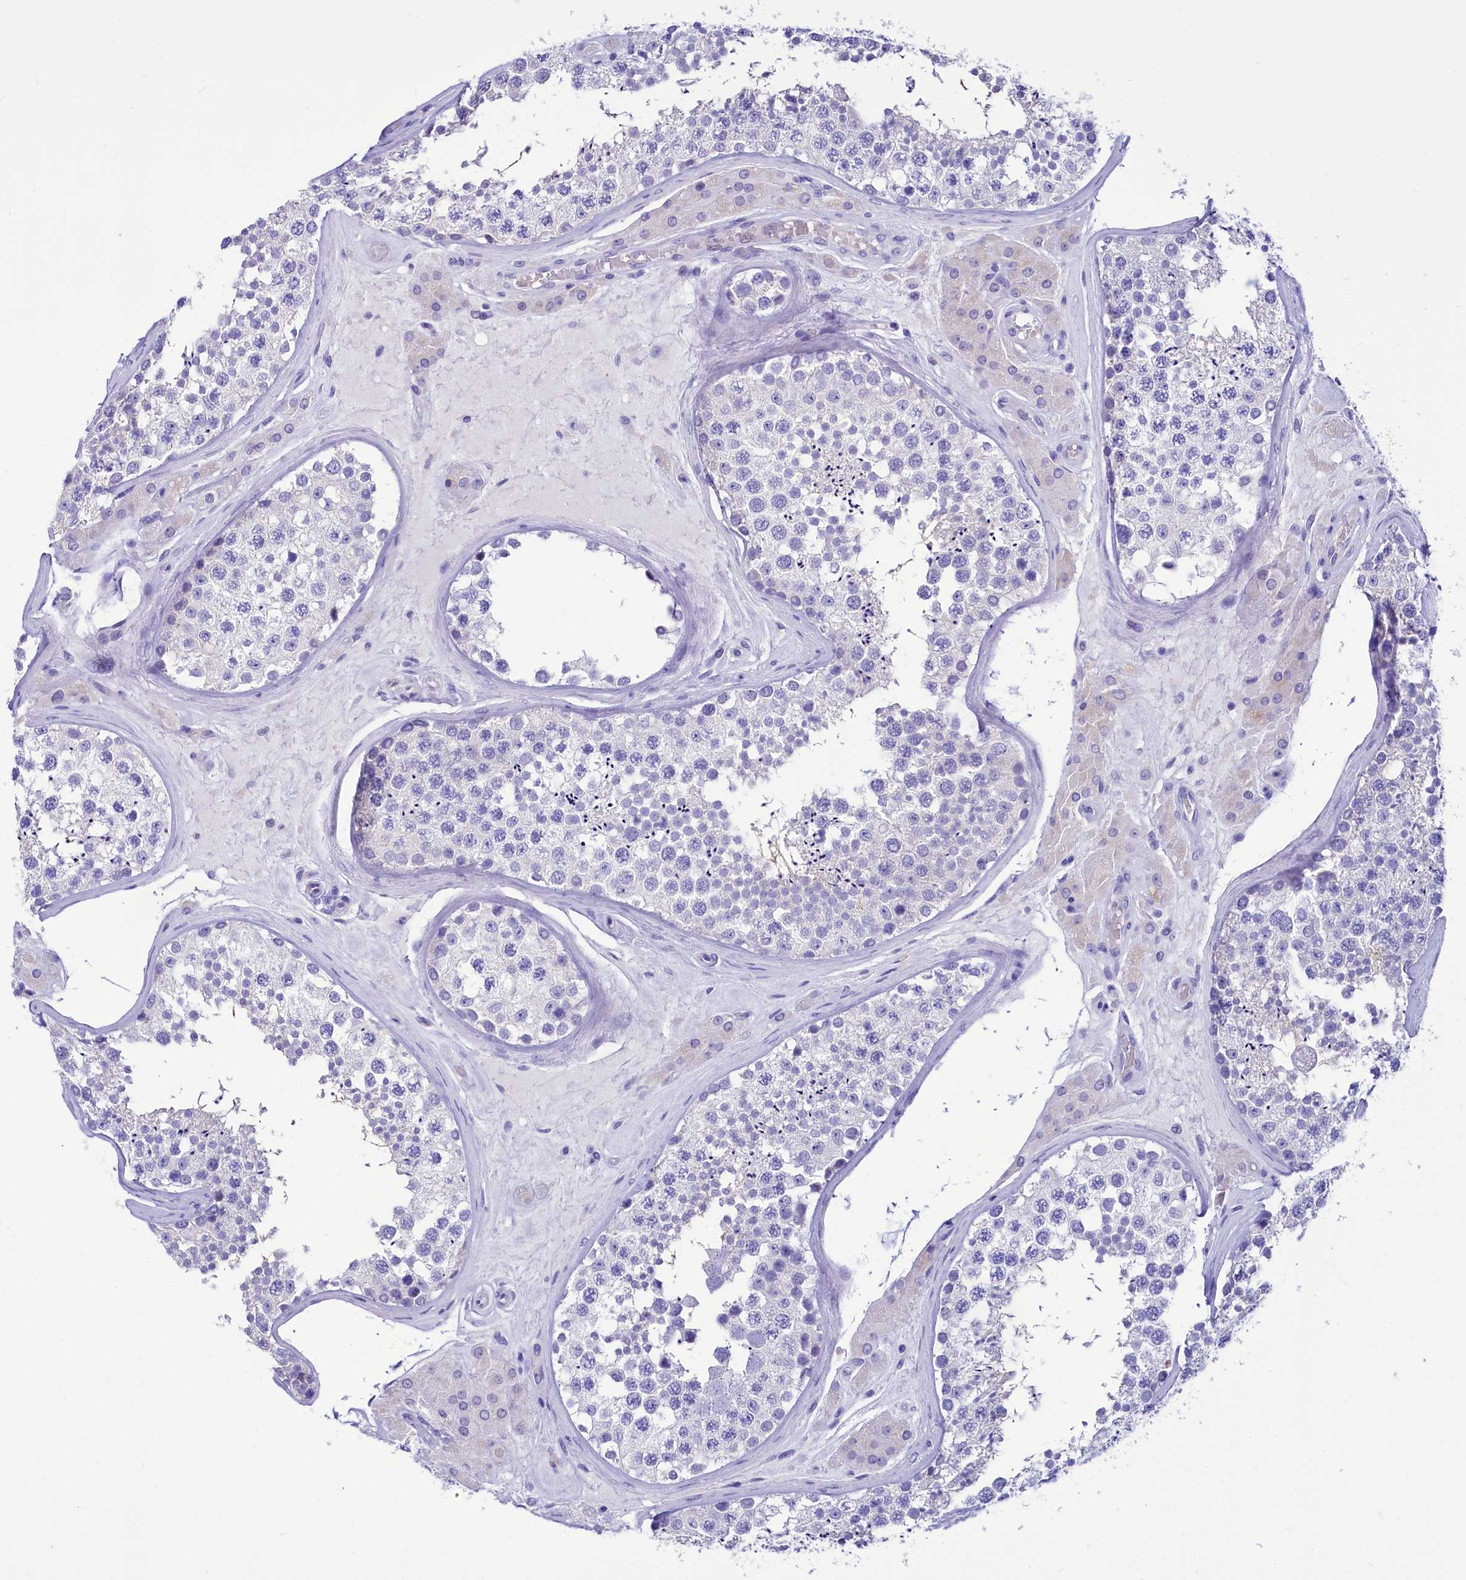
{"staining": {"intensity": "negative", "quantity": "none", "location": "none"}, "tissue": "testis", "cell_type": "Cells in seminiferous ducts", "image_type": "normal", "snomed": [{"axis": "morphology", "description": "Normal tissue, NOS"}, {"axis": "topography", "description": "Testis"}], "caption": "Histopathology image shows no significant protein positivity in cells in seminiferous ducts of normal testis. The staining was performed using DAB to visualize the protein expression in brown, while the nuclei were stained in blue with hematoxylin (Magnification: 20x).", "gene": "TTC36", "patient": {"sex": "male", "age": 46}}